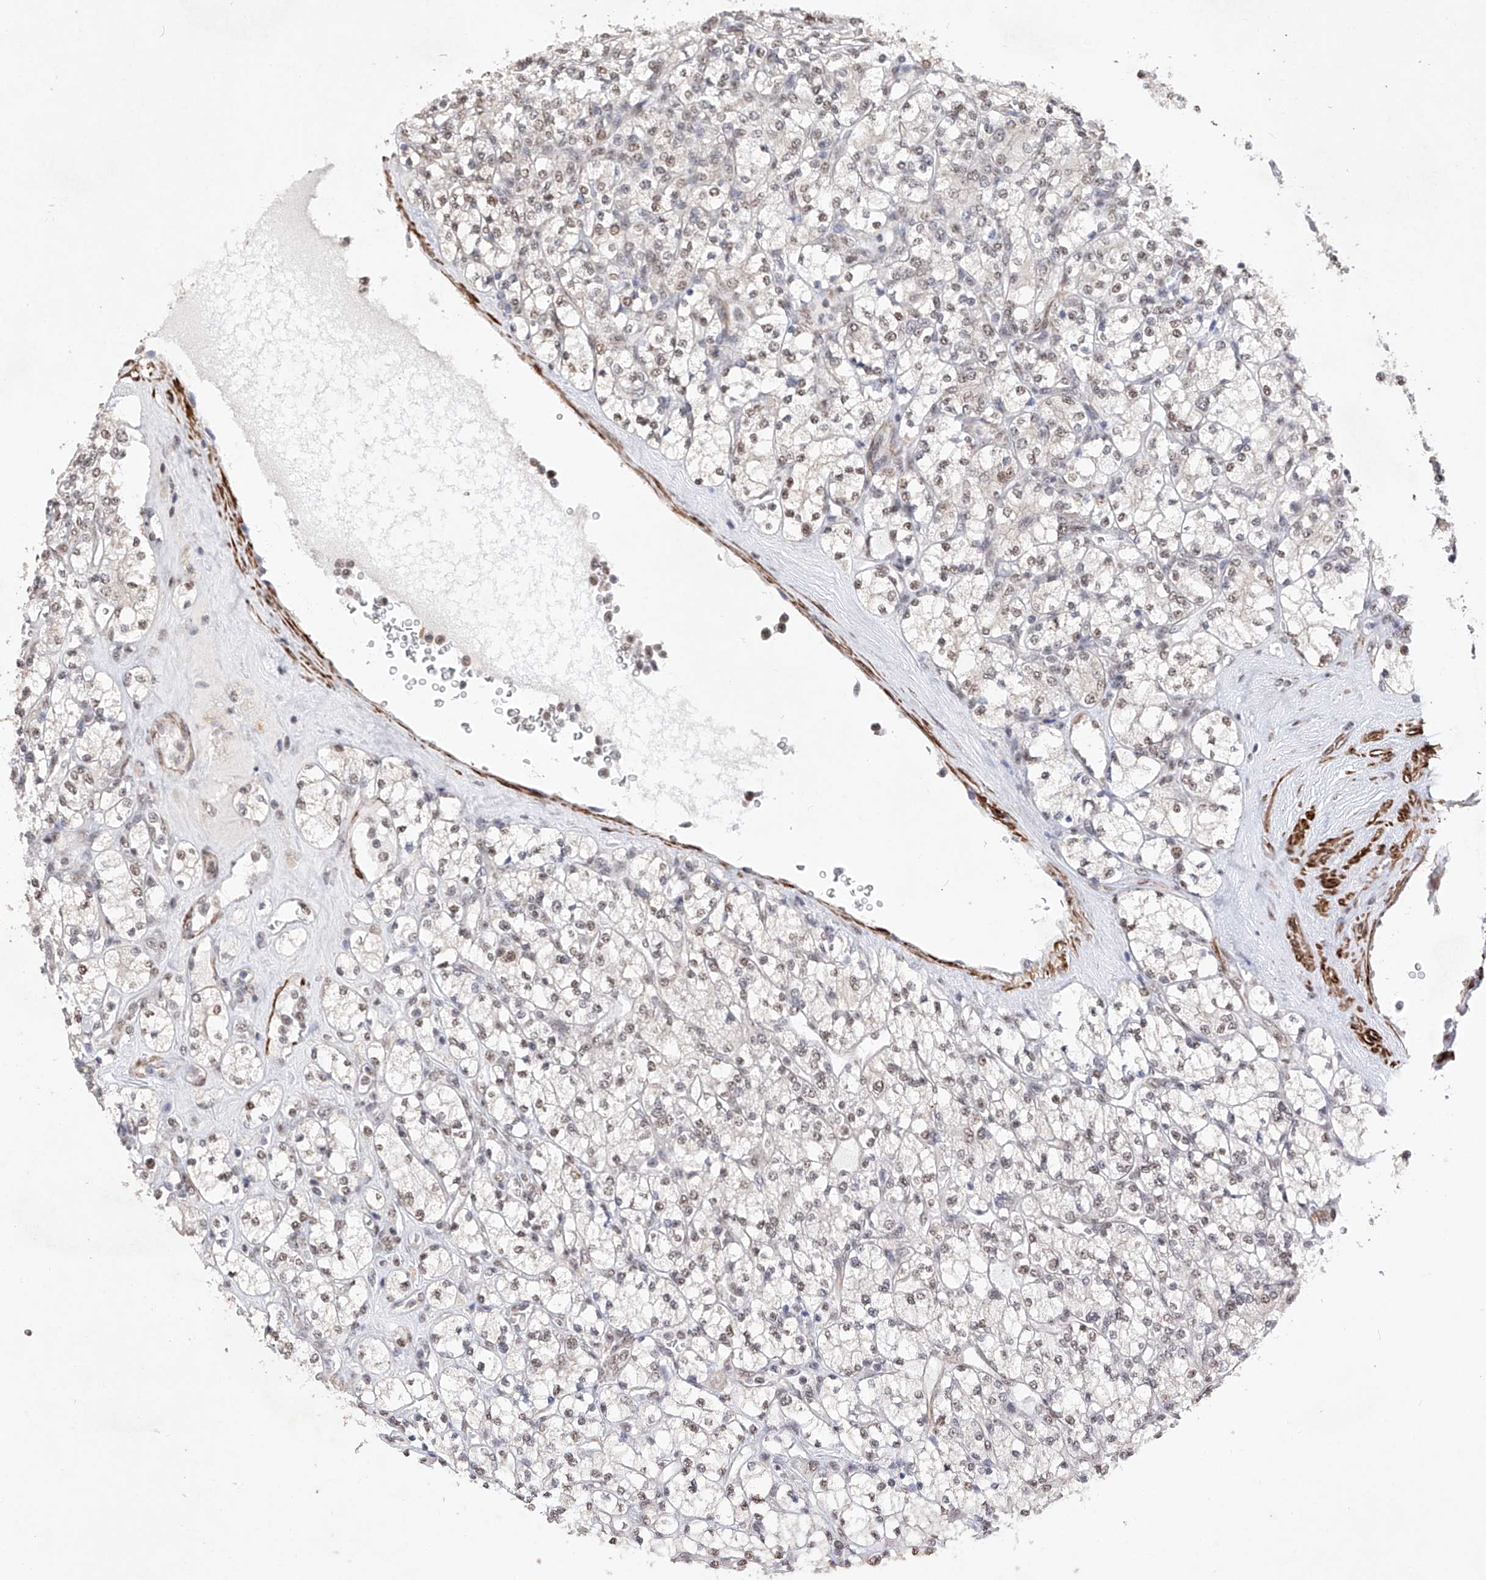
{"staining": {"intensity": "weak", "quantity": "<25%", "location": "nuclear"}, "tissue": "renal cancer", "cell_type": "Tumor cells", "image_type": "cancer", "snomed": [{"axis": "morphology", "description": "Adenocarcinoma, NOS"}, {"axis": "topography", "description": "Kidney"}], "caption": "The image displays no significant expression in tumor cells of renal adenocarcinoma.", "gene": "NFATC4", "patient": {"sex": "male", "age": 77}}